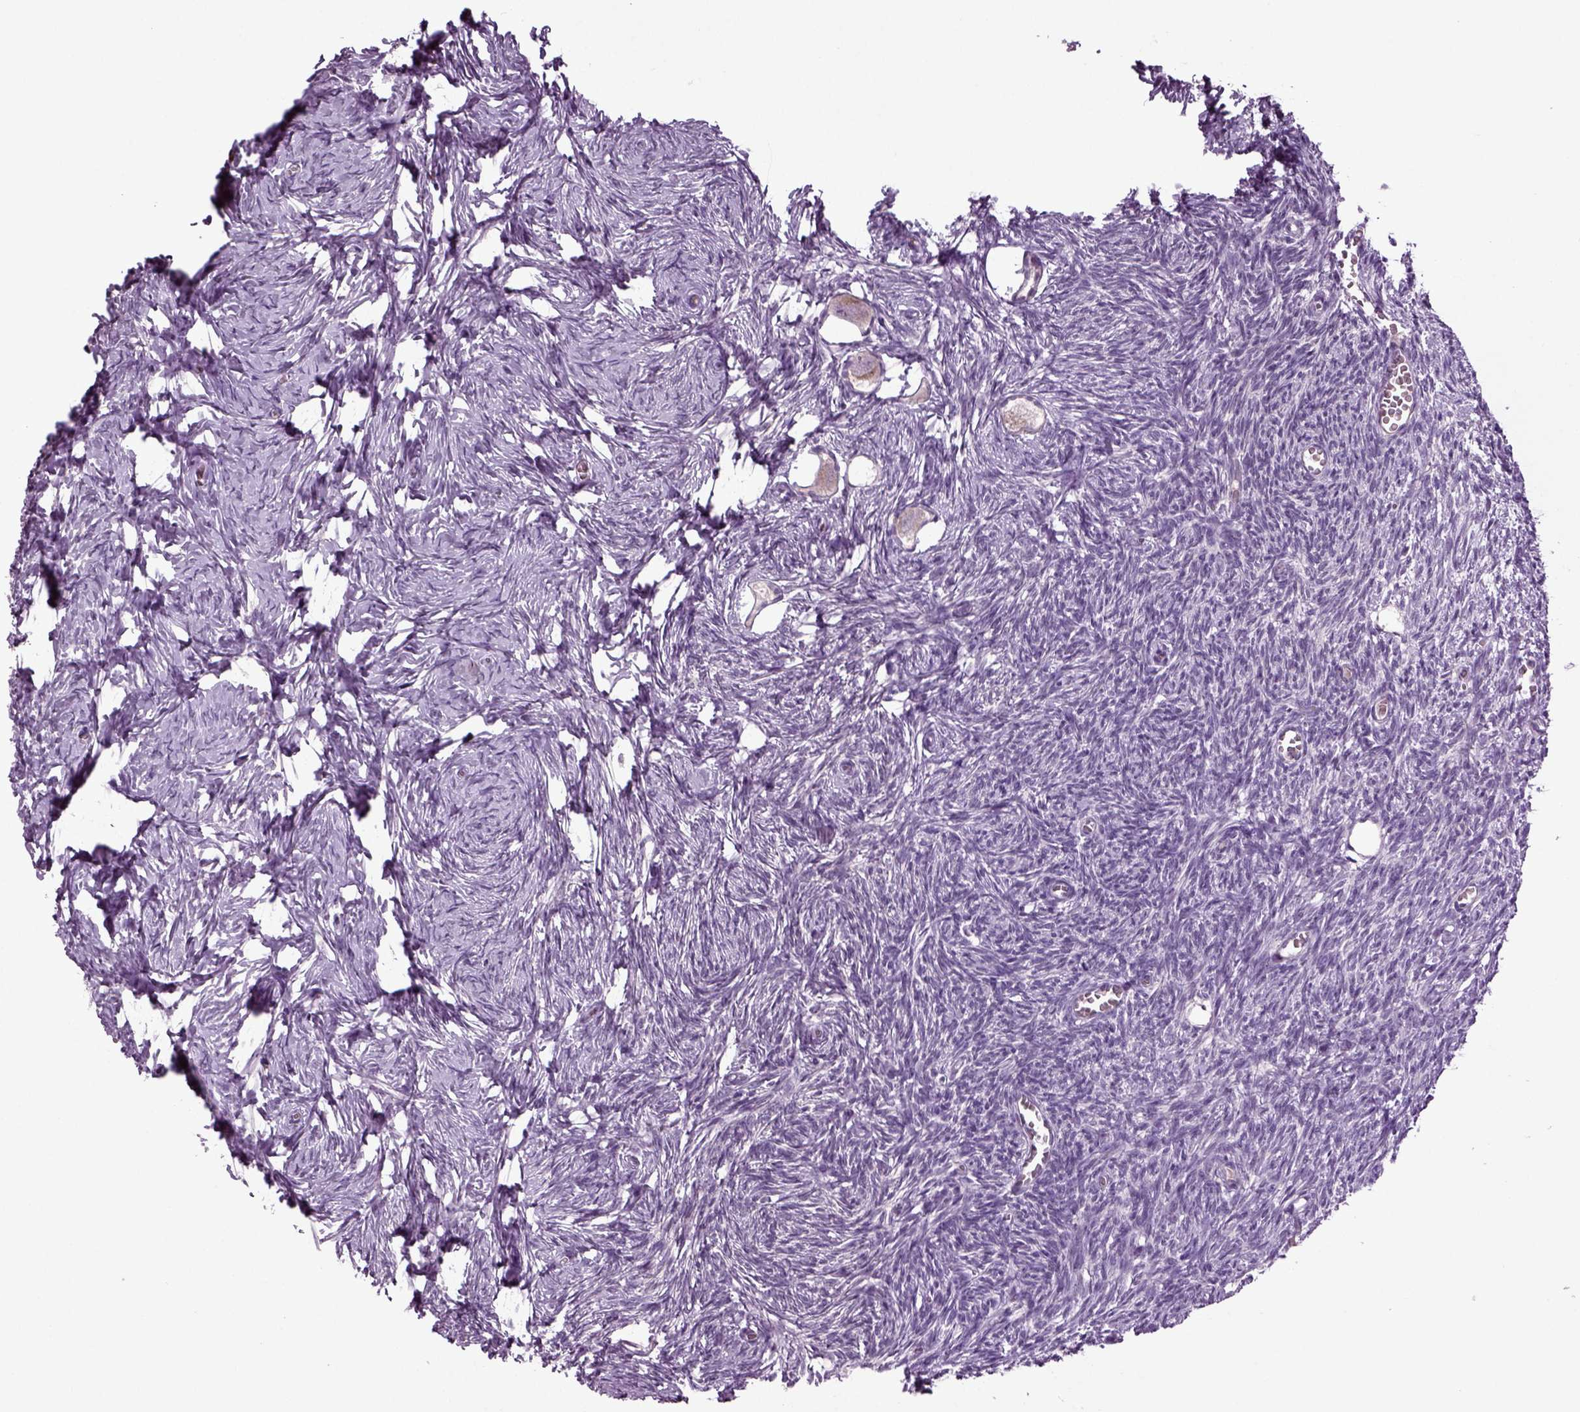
{"staining": {"intensity": "moderate", "quantity": "<25%", "location": "cytoplasmic/membranous"}, "tissue": "ovary", "cell_type": "Follicle cells", "image_type": "normal", "snomed": [{"axis": "morphology", "description": "Normal tissue, NOS"}, {"axis": "topography", "description": "Ovary"}], "caption": "IHC of unremarkable human ovary exhibits low levels of moderate cytoplasmic/membranous positivity in about <25% of follicle cells. (Brightfield microscopy of DAB IHC at high magnification).", "gene": "SLC17A6", "patient": {"sex": "female", "age": 27}}